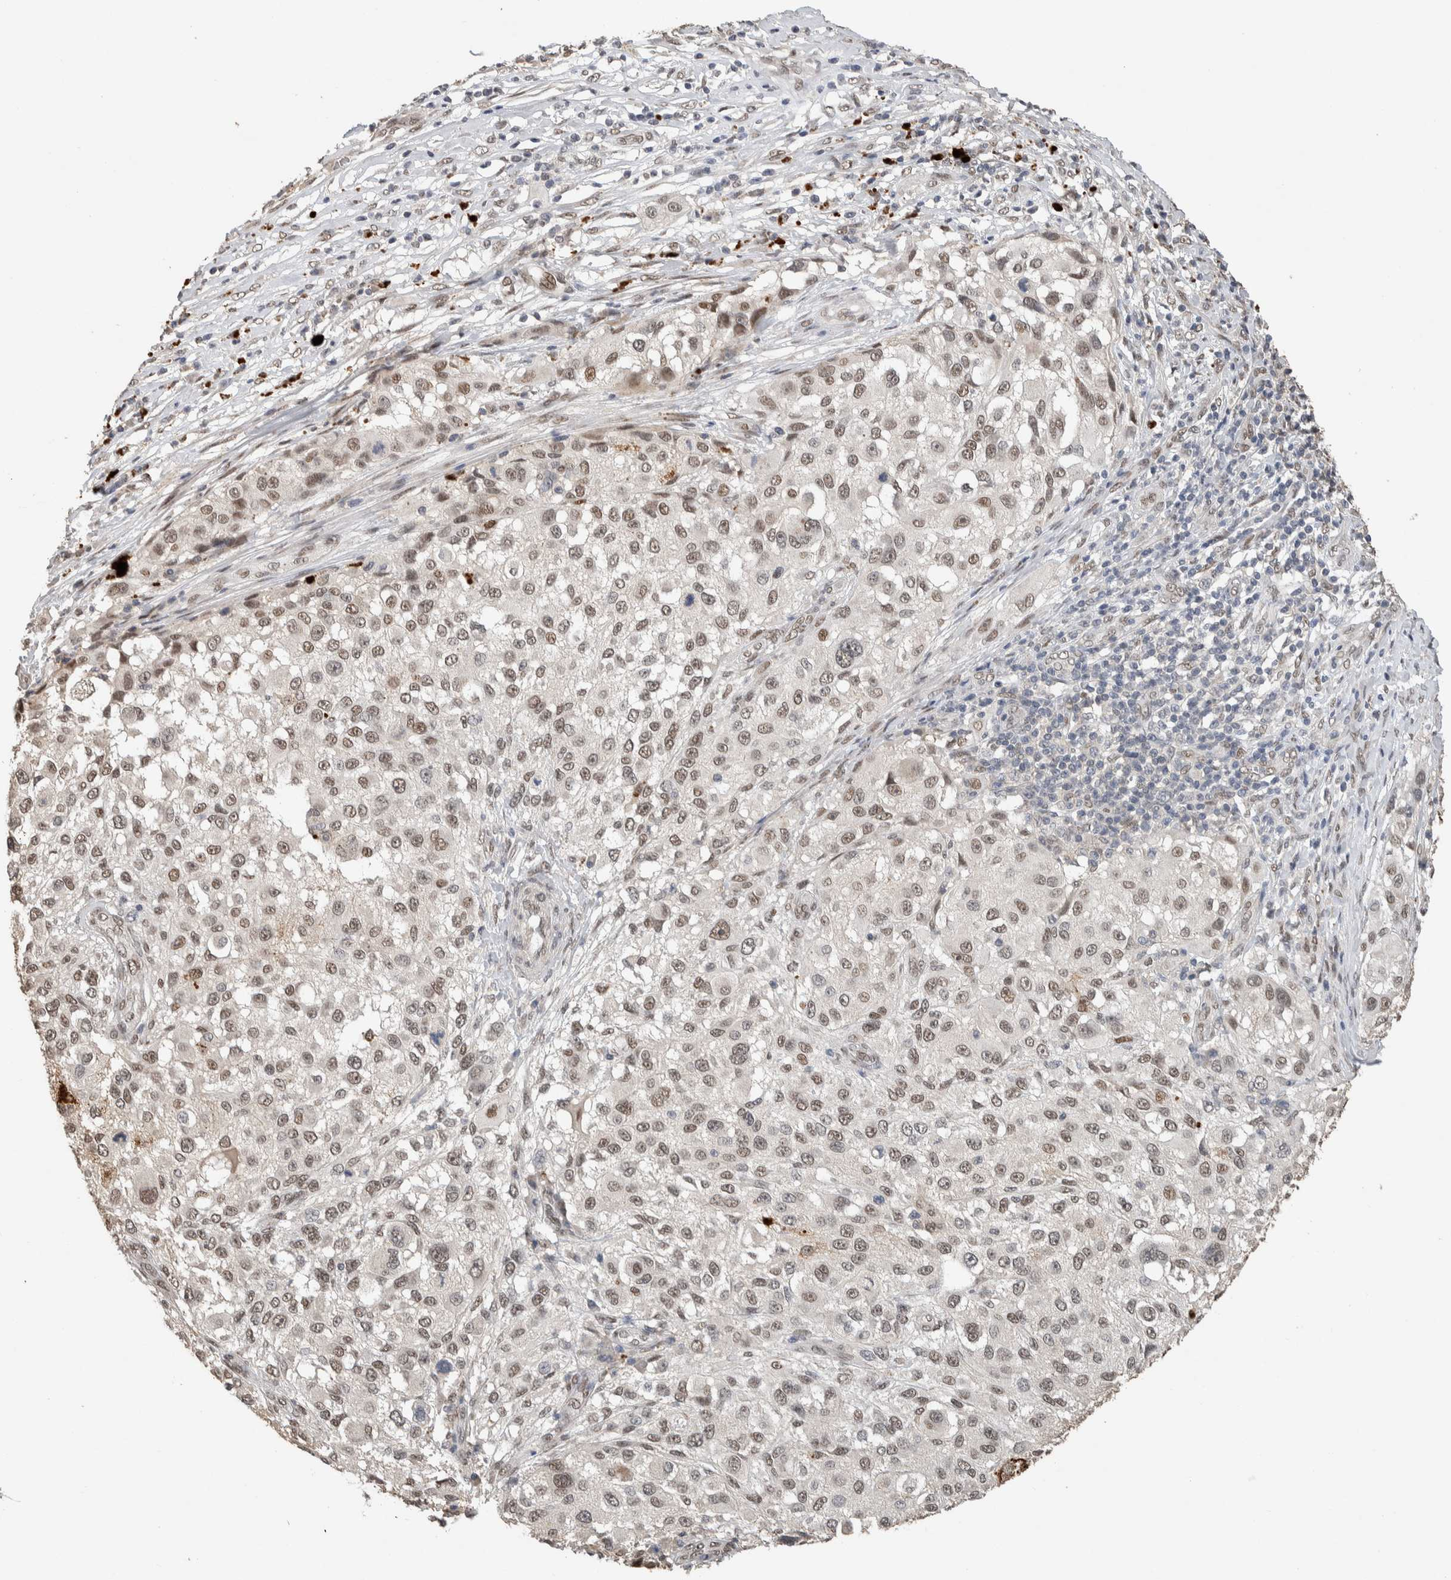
{"staining": {"intensity": "weak", "quantity": ">75%", "location": "nuclear"}, "tissue": "melanoma", "cell_type": "Tumor cells", "image_type": "cancer", "snomed": [{"axis": "morphology", "description": "Necrosis, NOS"}, {"axis": "morphology", "description": "Malignant melanoma, NOS"}, {"axis": "topography", "description": "Skin"}], "caption": "Immunohistochemistry (IHC) photomicrograph of human malignant melanoma stained for a protein (brown), which displays low levels of weak nuclear positivity in approximately >75% of tumor cells.", "gene": "CYSRT1", "patient": {"sex": "female", "age": 87}}